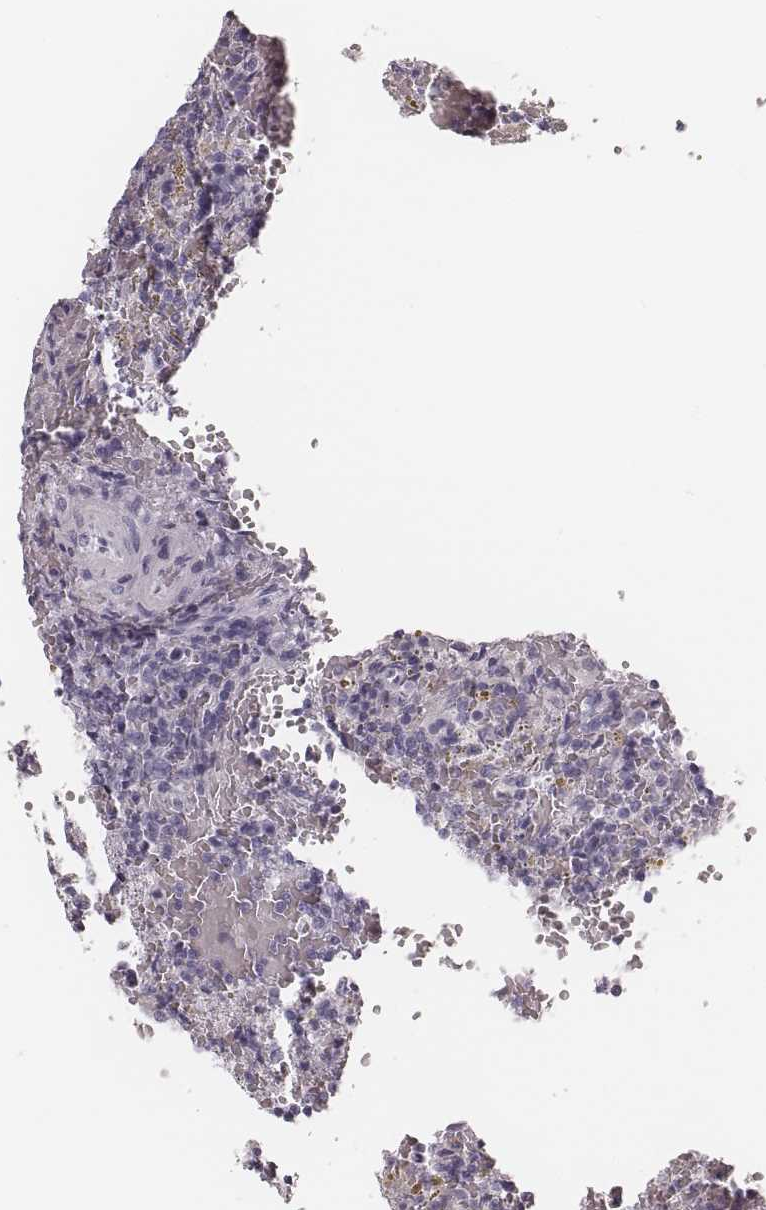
{"staining": {"intensity": "negative", "quantity": "none", "location": "none"}, "tissue": "lymphoma", "cell_type": "Tumor cells", "image_type": "cancer", "snomed": [{"axis": "morphology", "description": "Malignant lymphoma, non-Hodgkin's type, Low grade"}, {"axis": "topography", "description": "Spleen"}], "caption": "High power microscopy histopathology image of an immunohistochemistry (IHC) micrograph of malignant lymphoma, non-Hodgkin's type (low-grade), revealing no significant positivity in tumor cells. (Immunohistochemistry (ihc), brightfield microscopy, high magnification).", "gene": "MSX1", "patient": {"sex": "female", "age": 65}}